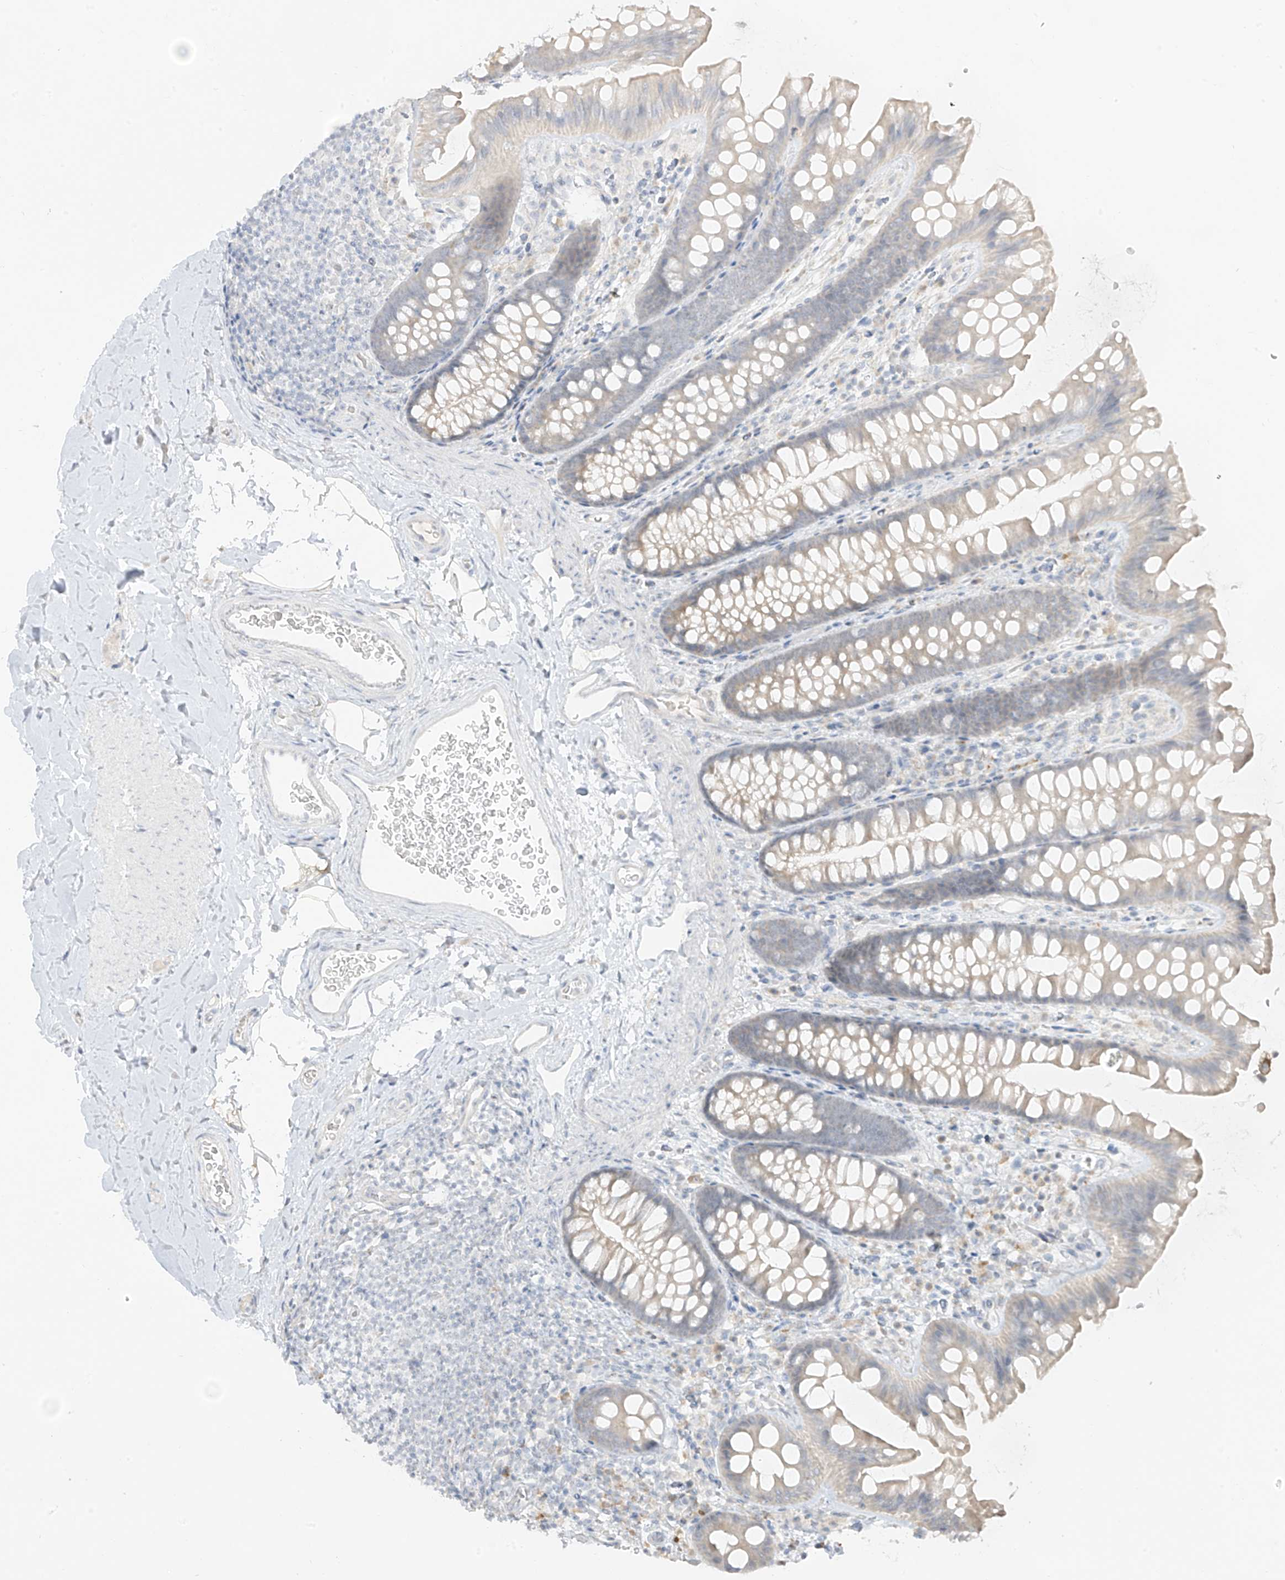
{"staining": {"intensity": "negative", "quantity": "none", "location": "none"}, "tissue": "colon", "cell_type": "Endothelial cells", "image_type": "normal", "snomed": [{"axis": "morphology", "description": "Normal tissue, NOS"}, {"axis": "topography", "description": "Colon"}], "caption": "Endothelial cells are negative for protein expression in benign human colon. The staining is performed using DAB (3,3'-diaminobenzidine) brown chromogen with nuclei counter-stained in using hematoxylin.", "gene": "DCDC2", "patient": {"sex": "female", "age": 62}}